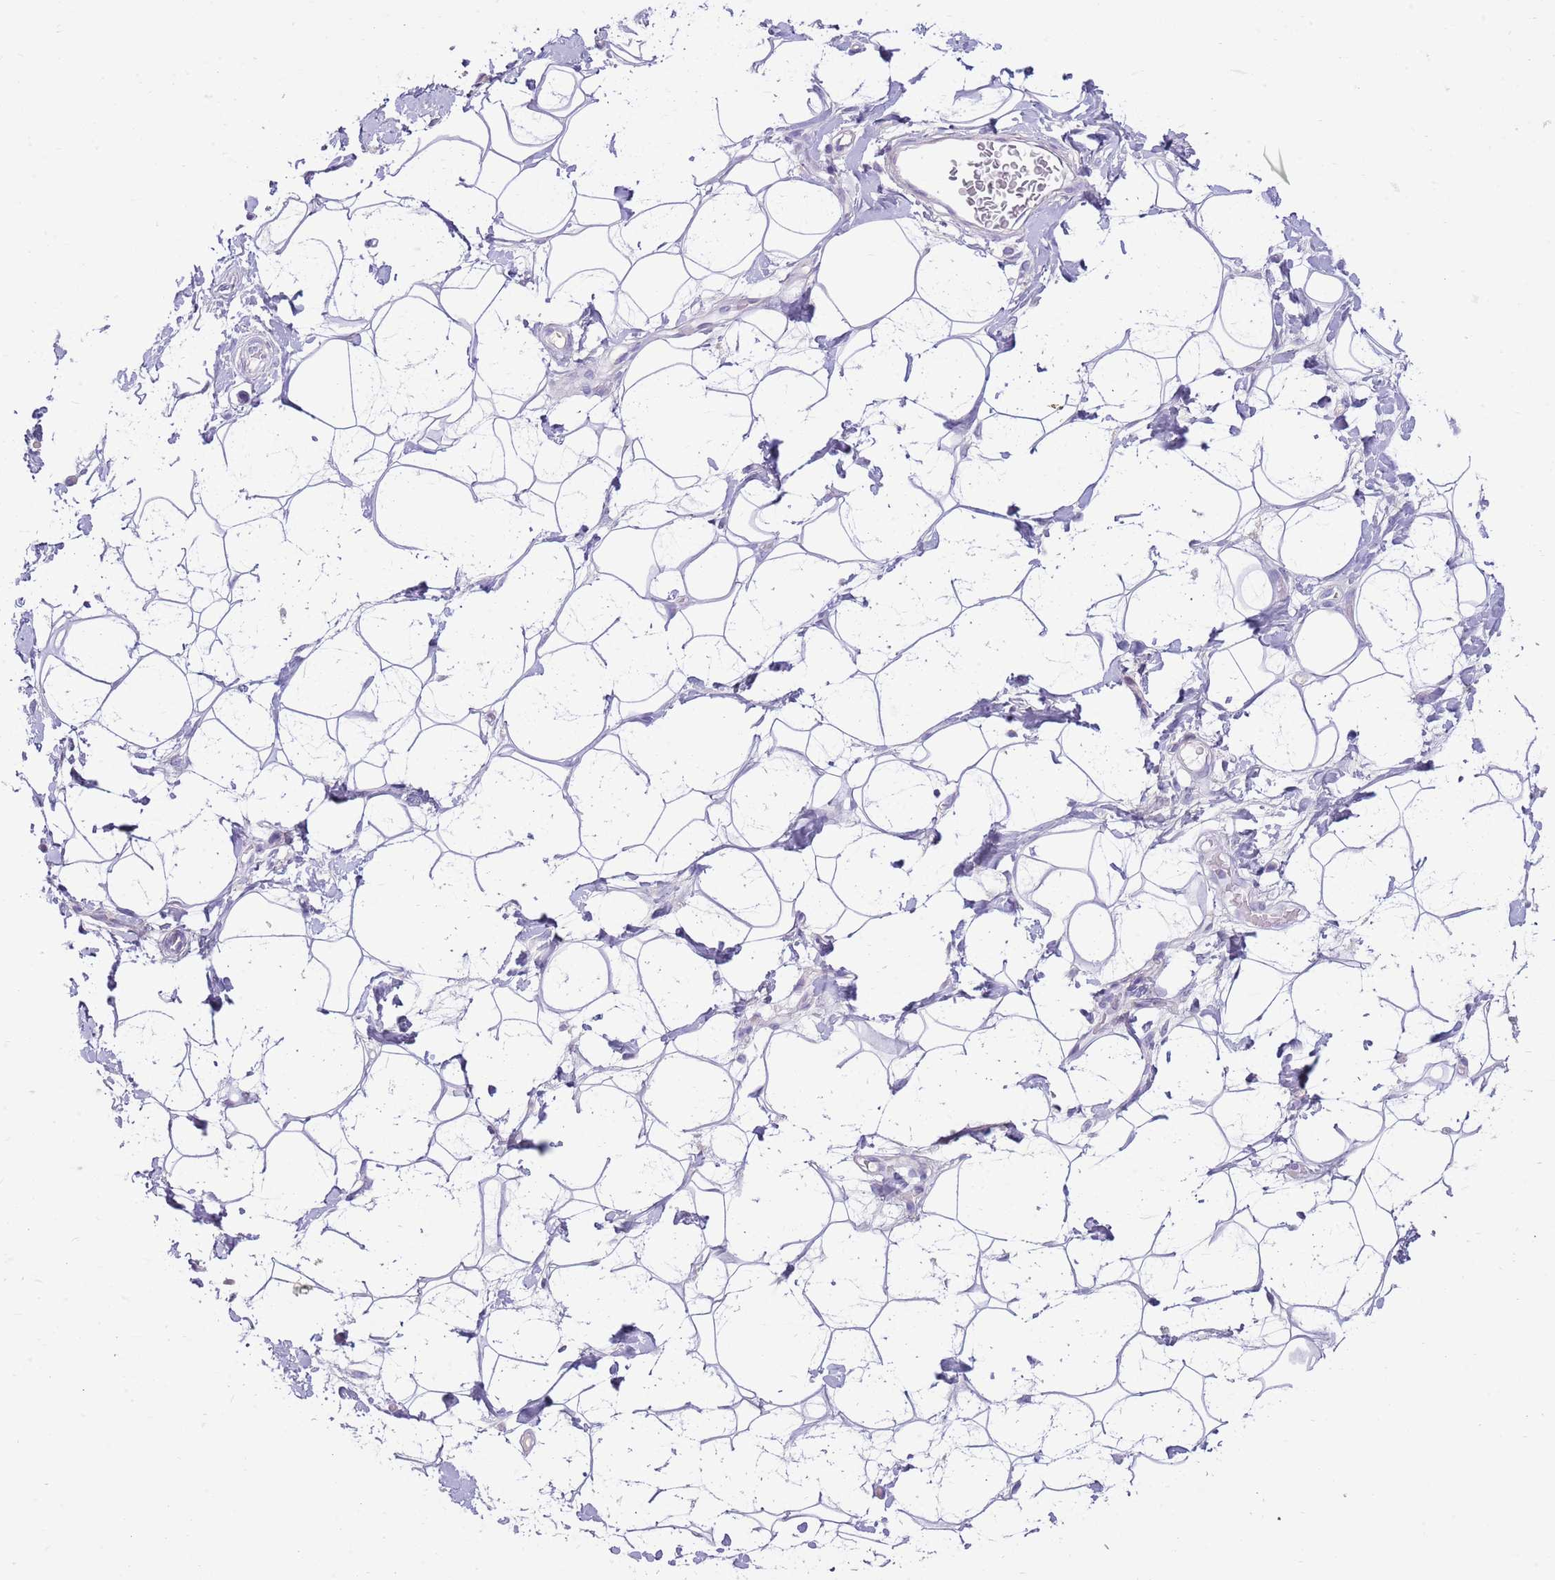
{"staining": {"intensity": "negative", "quantity": "none", "location": "none"}, "tissue": "adipose tissue", "cell_type": "Adipocytes", "image_type": "normal", "snomed": [{"axis": "morphology", "description": "Normal tissue, NOS"}, {"axis": "topography", "description": "Breast"}], "caption": "Immunohistochemistry of benign human adipose tissue shows no expression in adipocytes. The staining is performed using DAB (3,3'-diaminobenzidine) brown chromogen with nuclei counter-stained in using hematoxylin.", "gene": "TOX2", "patient": {"sex": "female", "age": 26}}